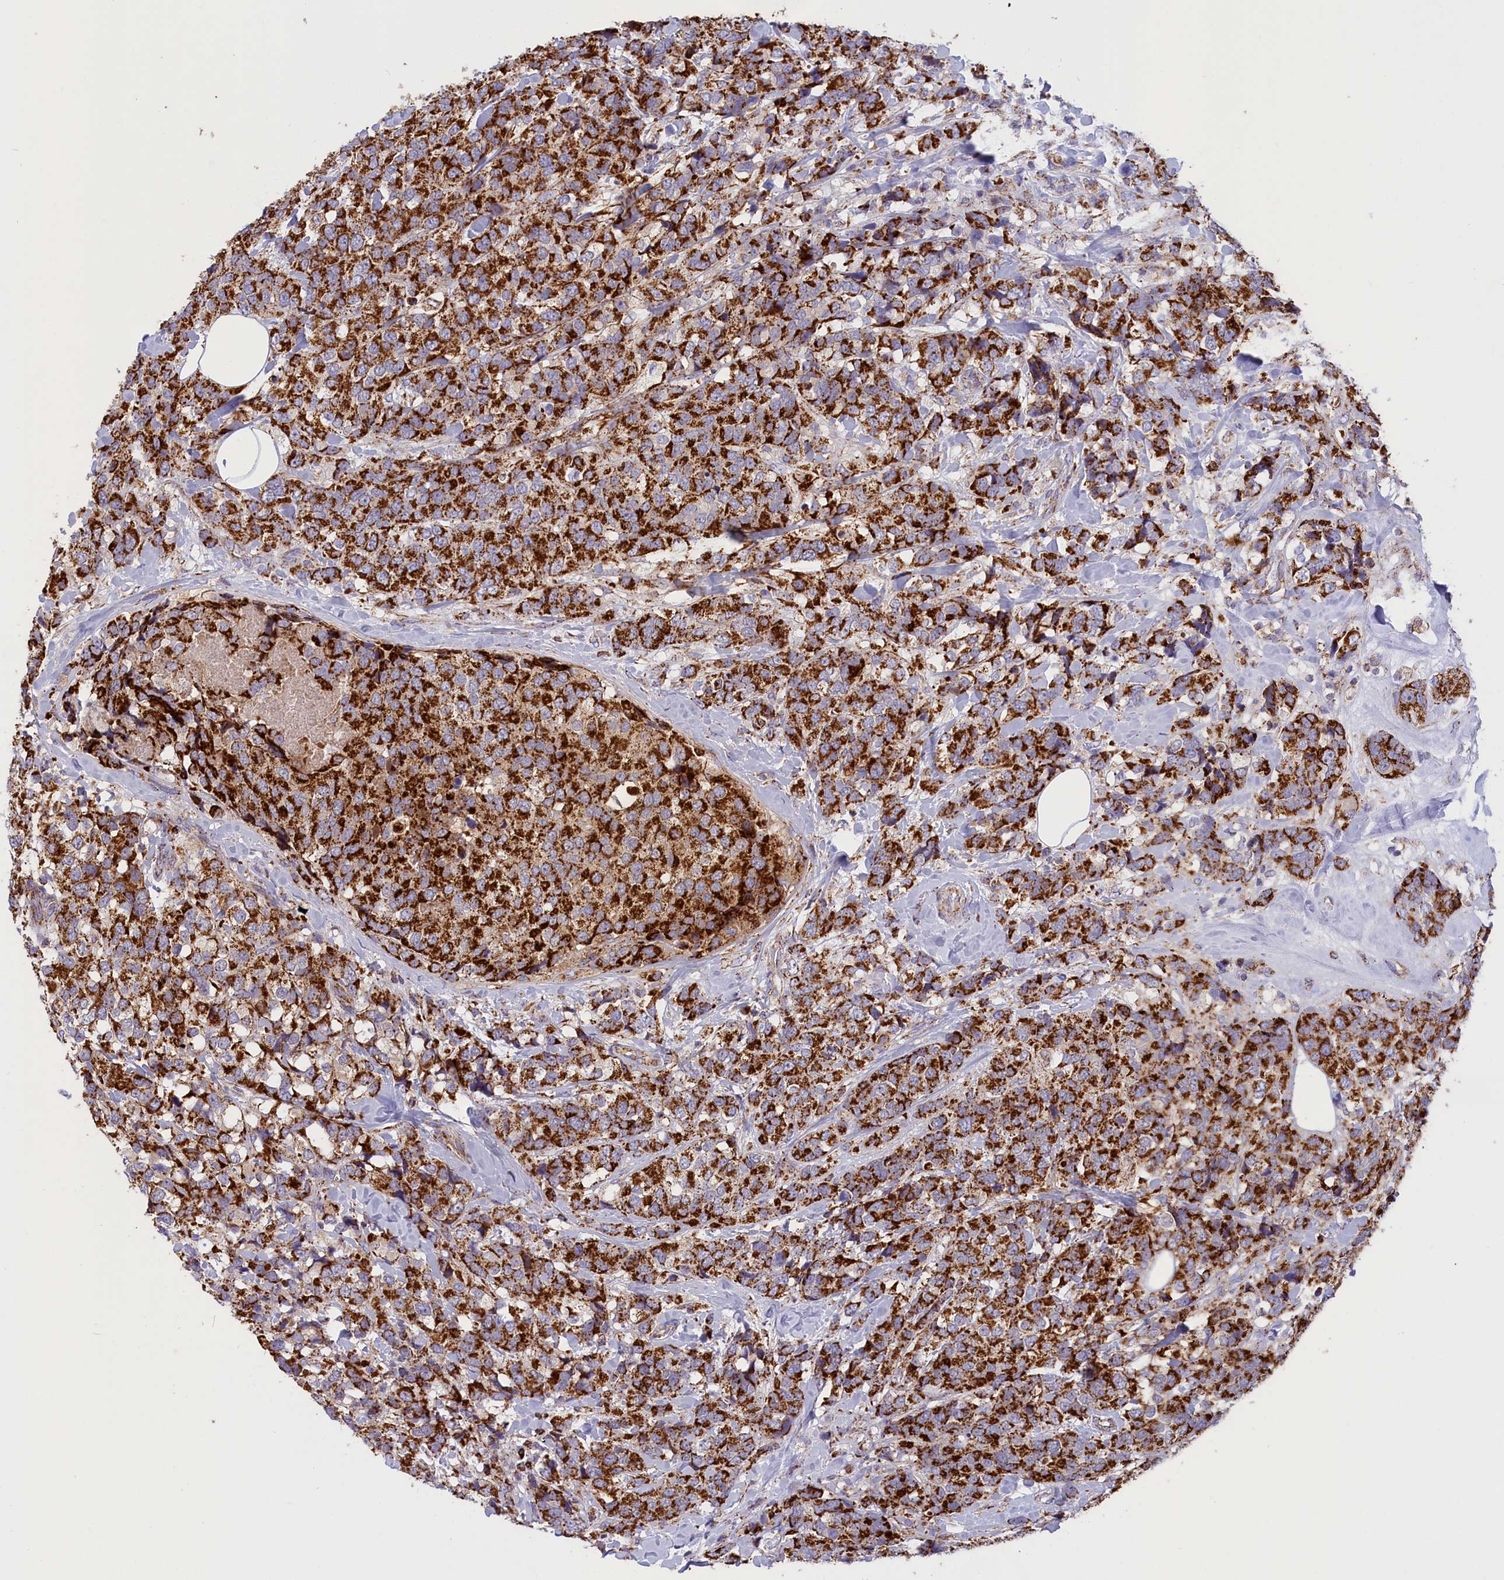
{"staining": {"intensity": "strong", "quantity": ">75%", "location": "cytoplasmic/membranous"}, "tissue": "breast cancer", "cell_type": "Tumor cells", "image_type": "cancer", "snomed": [{"axis": "morphology", "description": "Lobular carcinoma"}, {"axis": "topography", "description": "Breast"}], "caption": "Immunohistochemistry histopathology image of neoplastic tissue: breast lobular carcinoma stained using IHC demonstrates high levels of strong protein expression localized specifically in the cytoplasmic/membranous of tumor cells, appearing as a cytoplasmic/membranous brown color.", "gene": "ISOC2", "patient": {"sex": "female", "age": 59}}